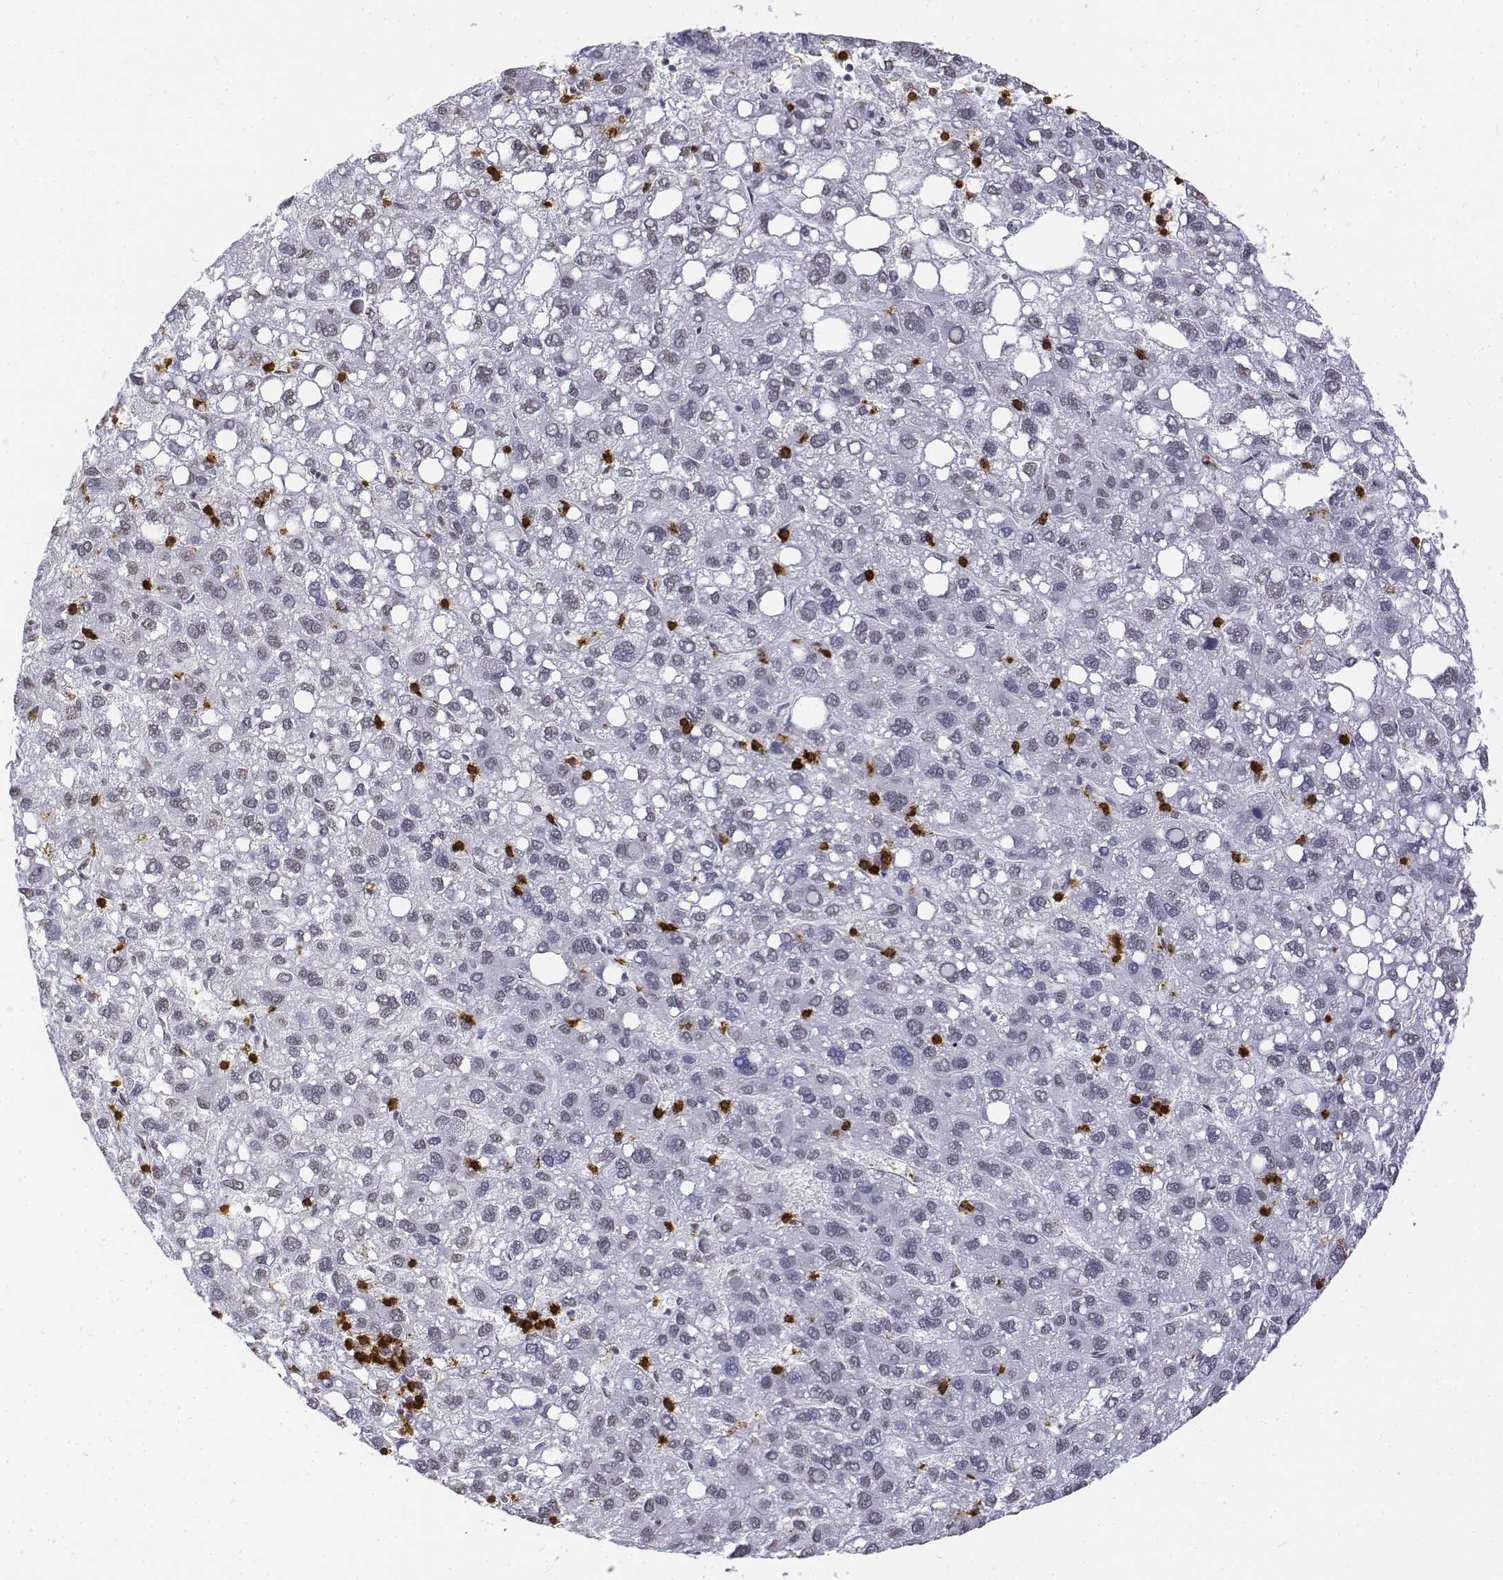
{"staining": {"intensity": "negative", "quantity": "none", "location": "none"}, "tissue": "liver cancer", "cell_type": "Tumor cells", "image_type": "cancer", "snomed": [{"axis": "morphology", "description": "Carcinoma, Hepatocellular, NOS"}, {"axis": "topography", "description": "Liver"}], "caption": "Tumor cells show no significant positivity in liver hepatocellular carcinoma. Nuclei are stained in blue.", "gene": "CD3E", "patient": {"sex": "female", "age": 82}}